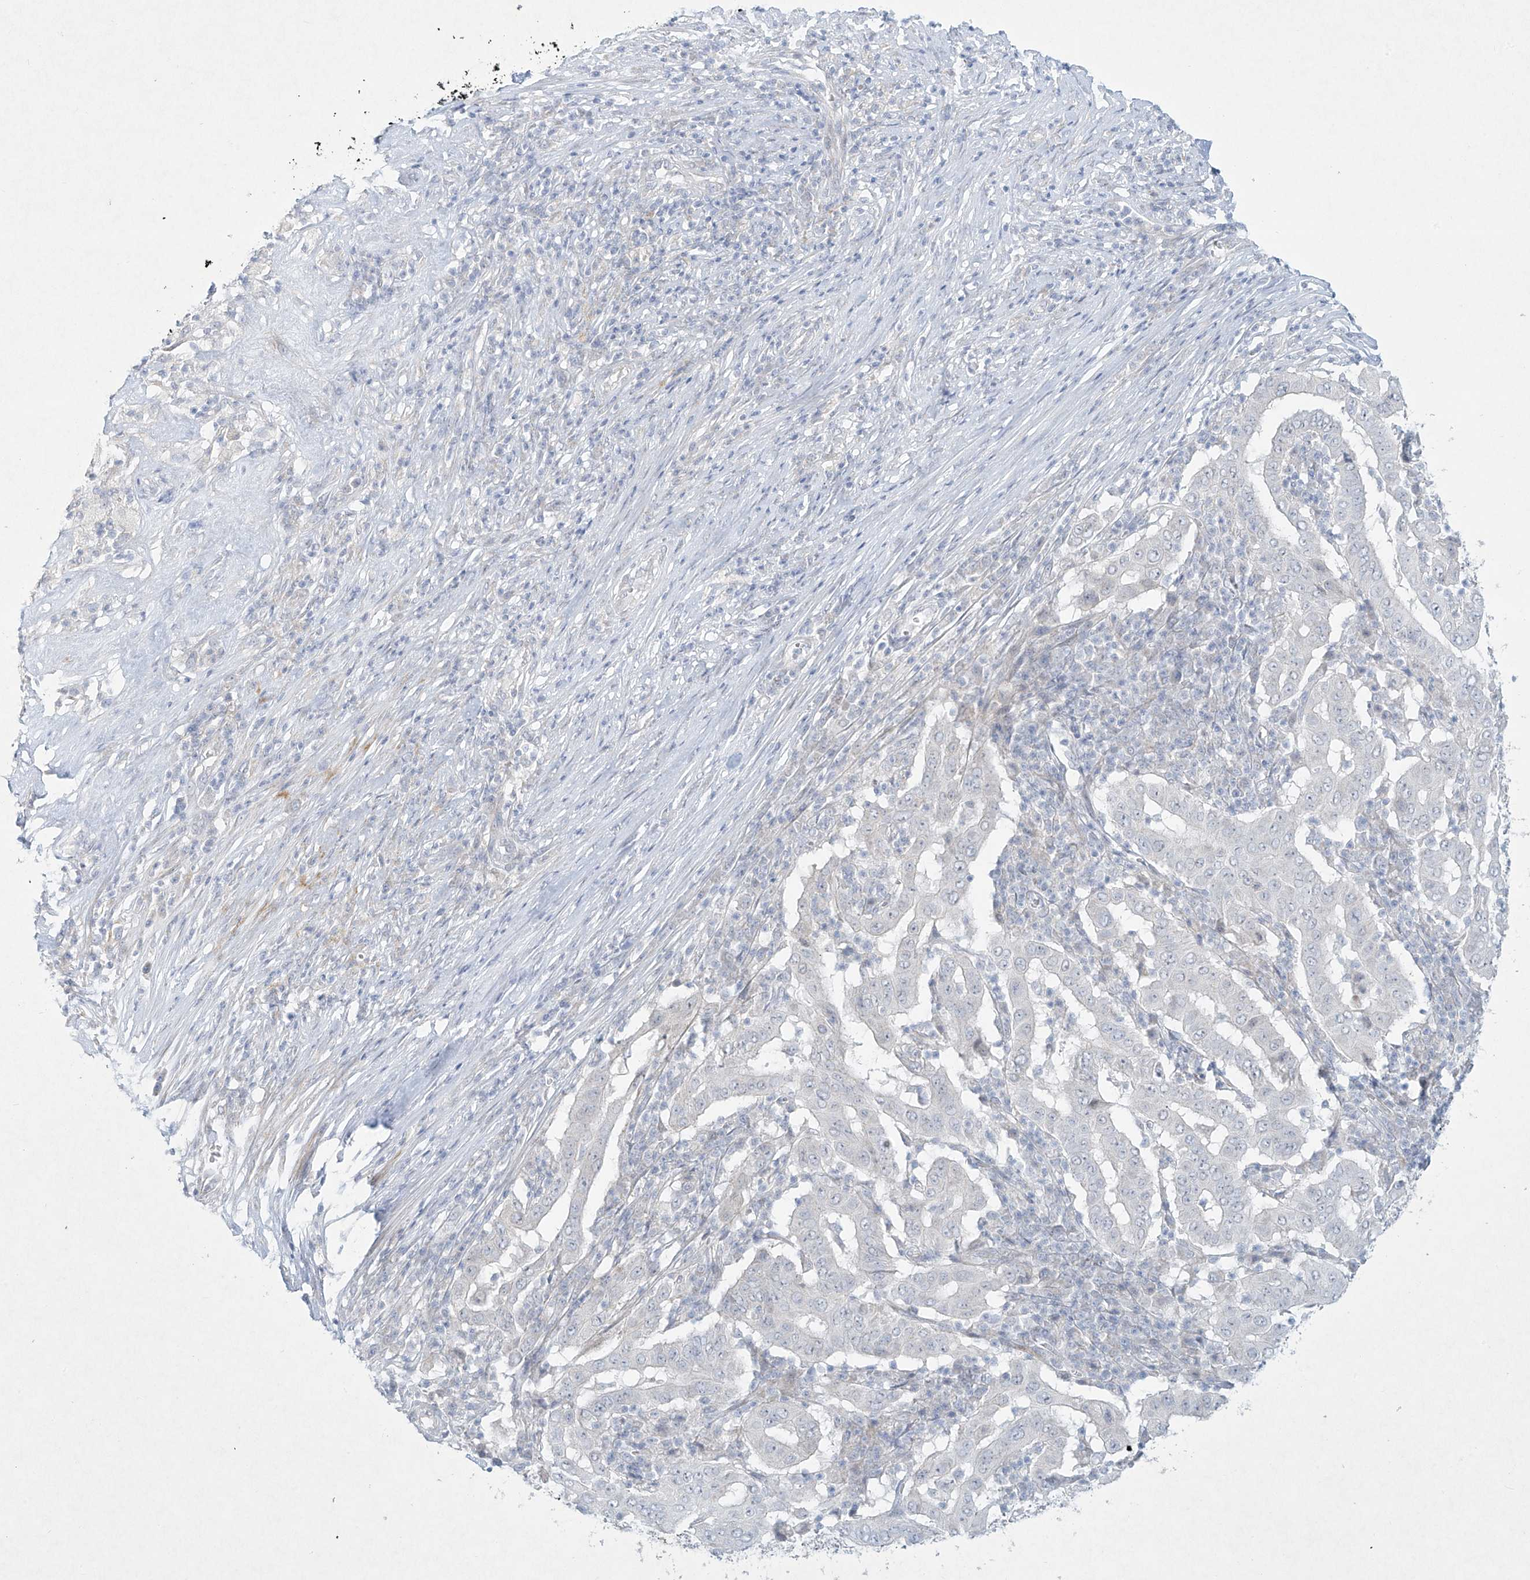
{"staining": {"intensity": "negative", "quantity": "none", "location": "none"}, "tissue": "pancreatic cancer", "cell_type": "Tumor cells", "image_type": "cancer", "snomed": [{"axis": "morphology", "description": "Adenocarcinoma, NOS"}, {"axis": "topography", "description": "Pancreas"}], "caption": "IHC of pancreatic cancer (adenocarcinoma) displays no staining in tumor cells.", "gene": "PAX6", "patient": {"sex": "male", "age": 63}}